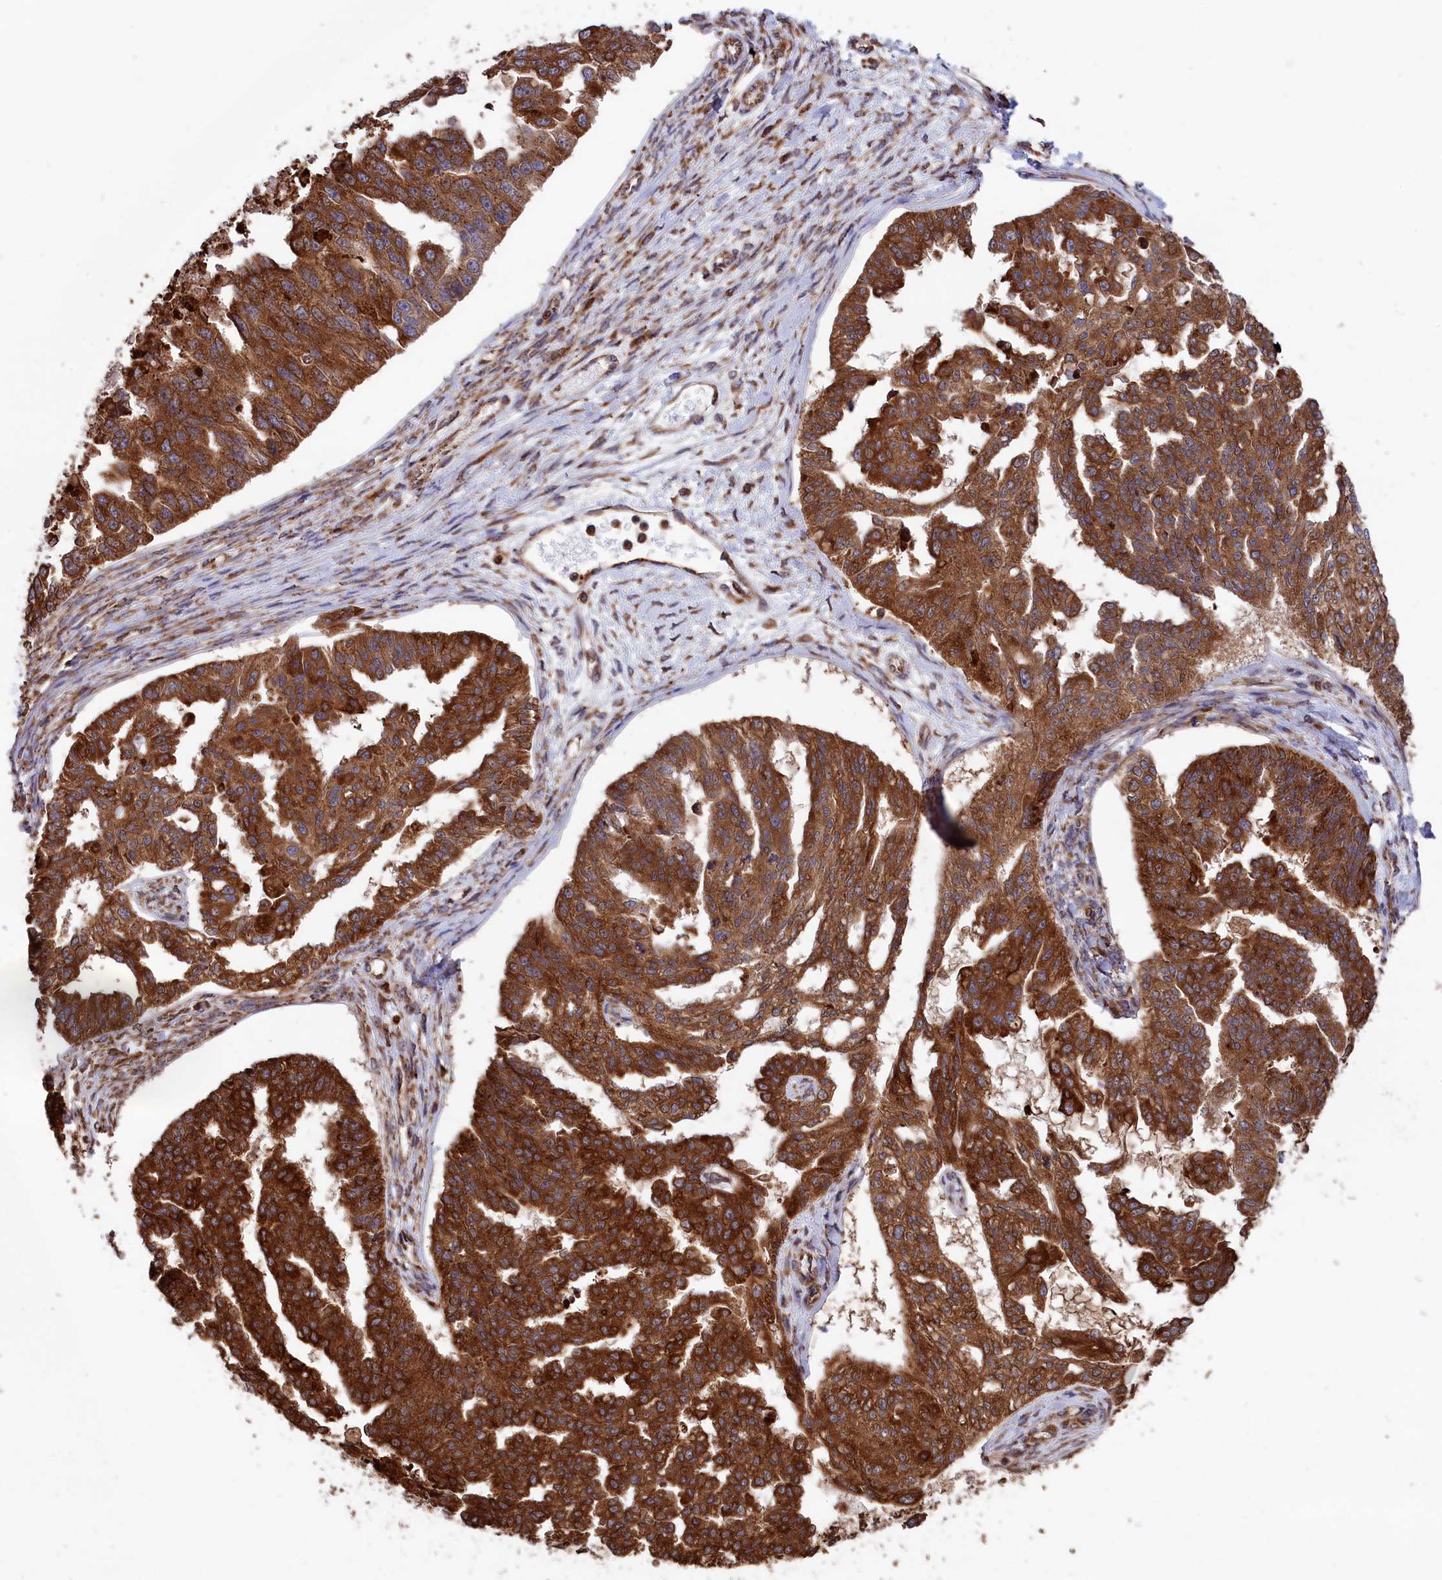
{"staining": {"intensity": "strong", "quantity": ">75%", "location": "cytoplasmic/membranous"}, "tissue": "ovarian cancer", "cell_type": "Tumor cells", "image_type": "cancer", "snomed": [{"axis": "morphology", "description": "Cystadenocarcinoma, serous, NOS"}, {"axis": "topography", "description": "Ovary"}], "caption": "Ovarian cancer (serous cystadenocarcinoma) was stained to show a protein in brown. There is high levels of strong cytoplasmic/membranous positivity in about >75% of tumor cells. (DAB = brown stain, brightfield microscopy at high magnification).", "gene": "PLA2G4C", "patient": {"sex": "female", "age": 58}}